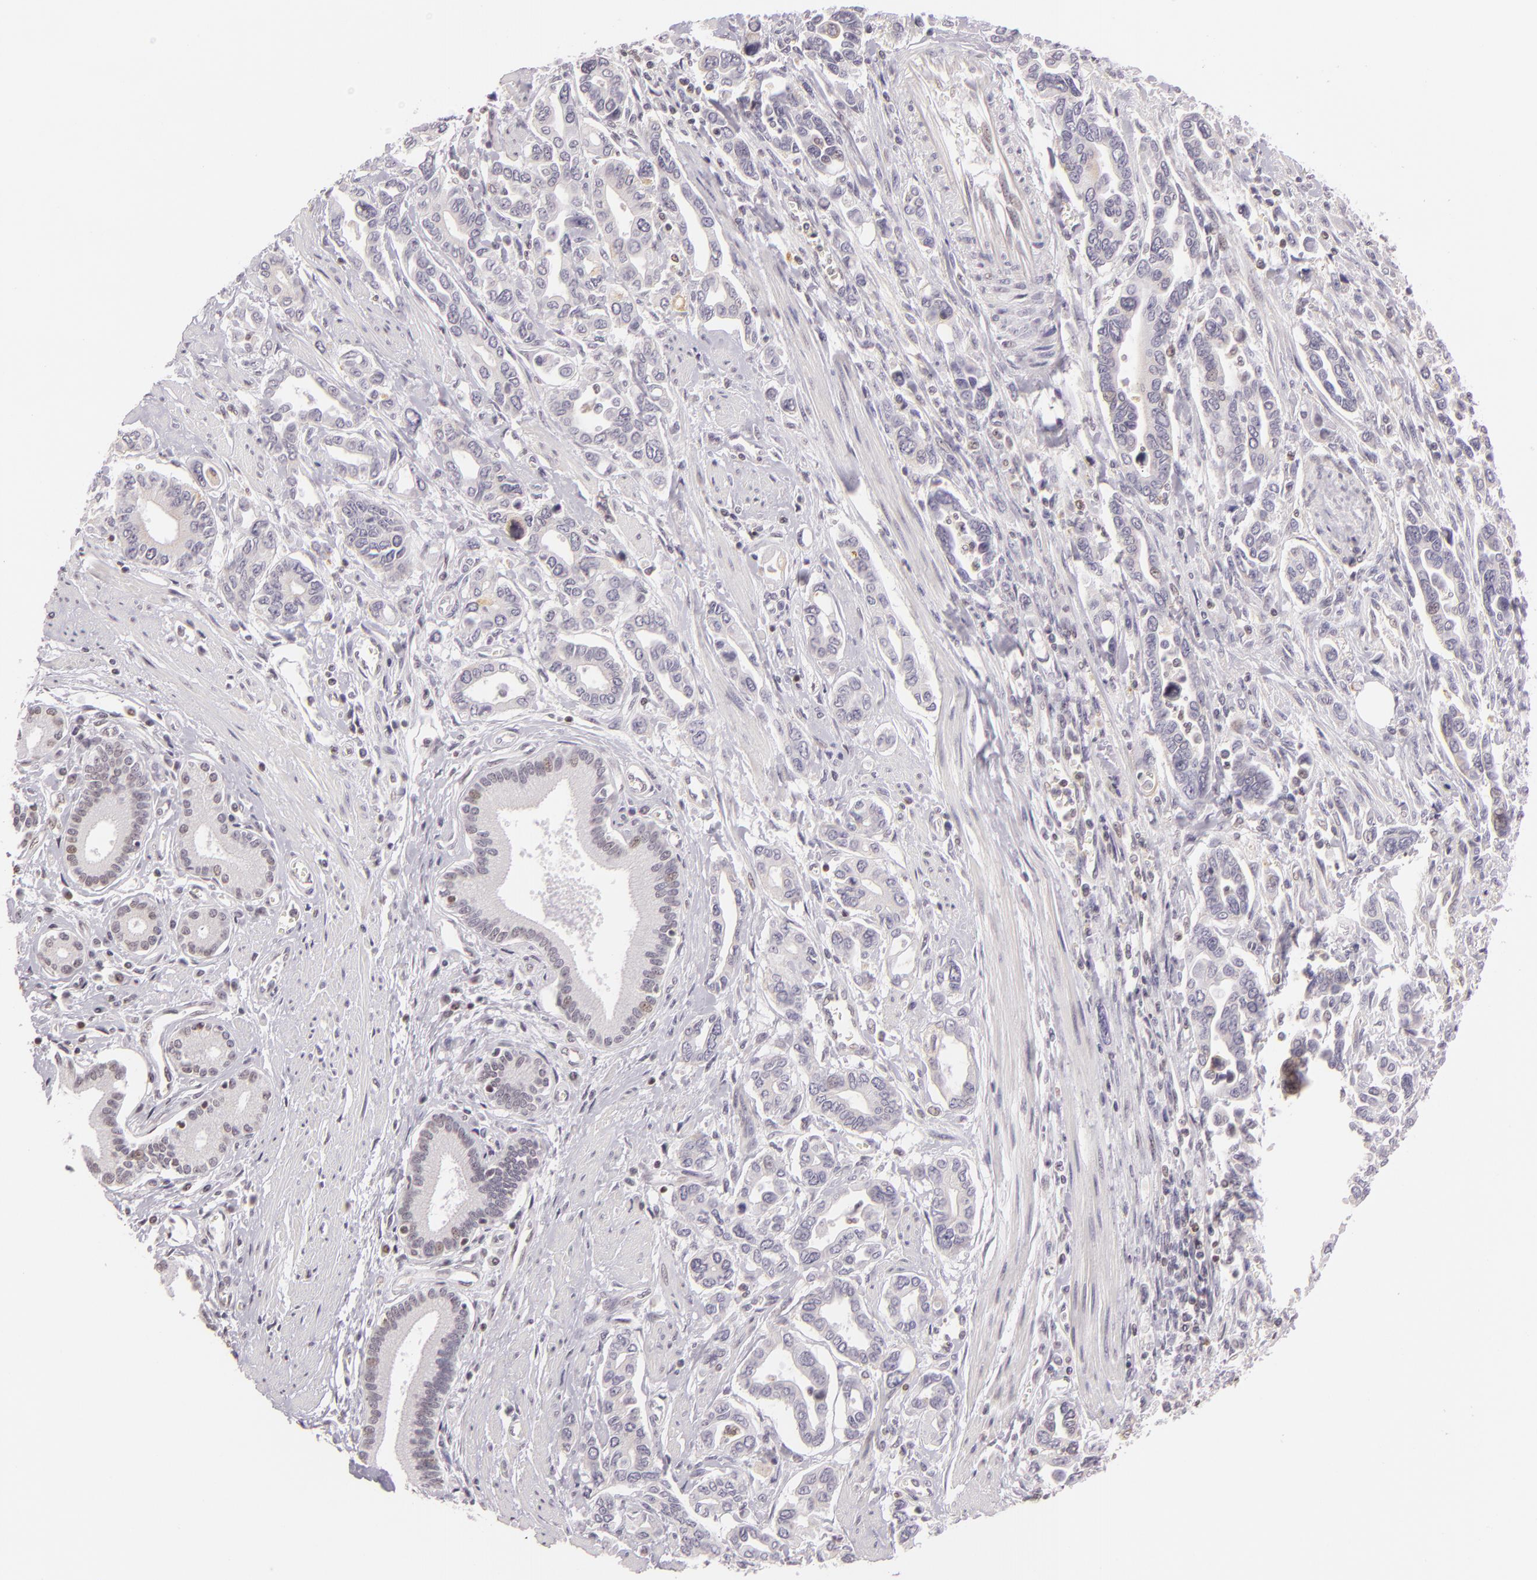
{"staining": {"intensity": "weak", "quantity": "<25%", "location": "none"}, "tissue": "pancreatic cancer", "cell_type": "Tumor cells", "image_type": "cancer", "snomed": [{"axis": "morphology", "description": "Adenocarcinoma, NOS"}, {"axis": "topography", "description": "Pancreas"}], "caption": "This is an immunohistochemistry micrograph of human adenocarcinoma (pancreatic). There is no expression in tumor cells.", "gene": "IMPDH1", "patient": {"sex": "female", "age": 57}}